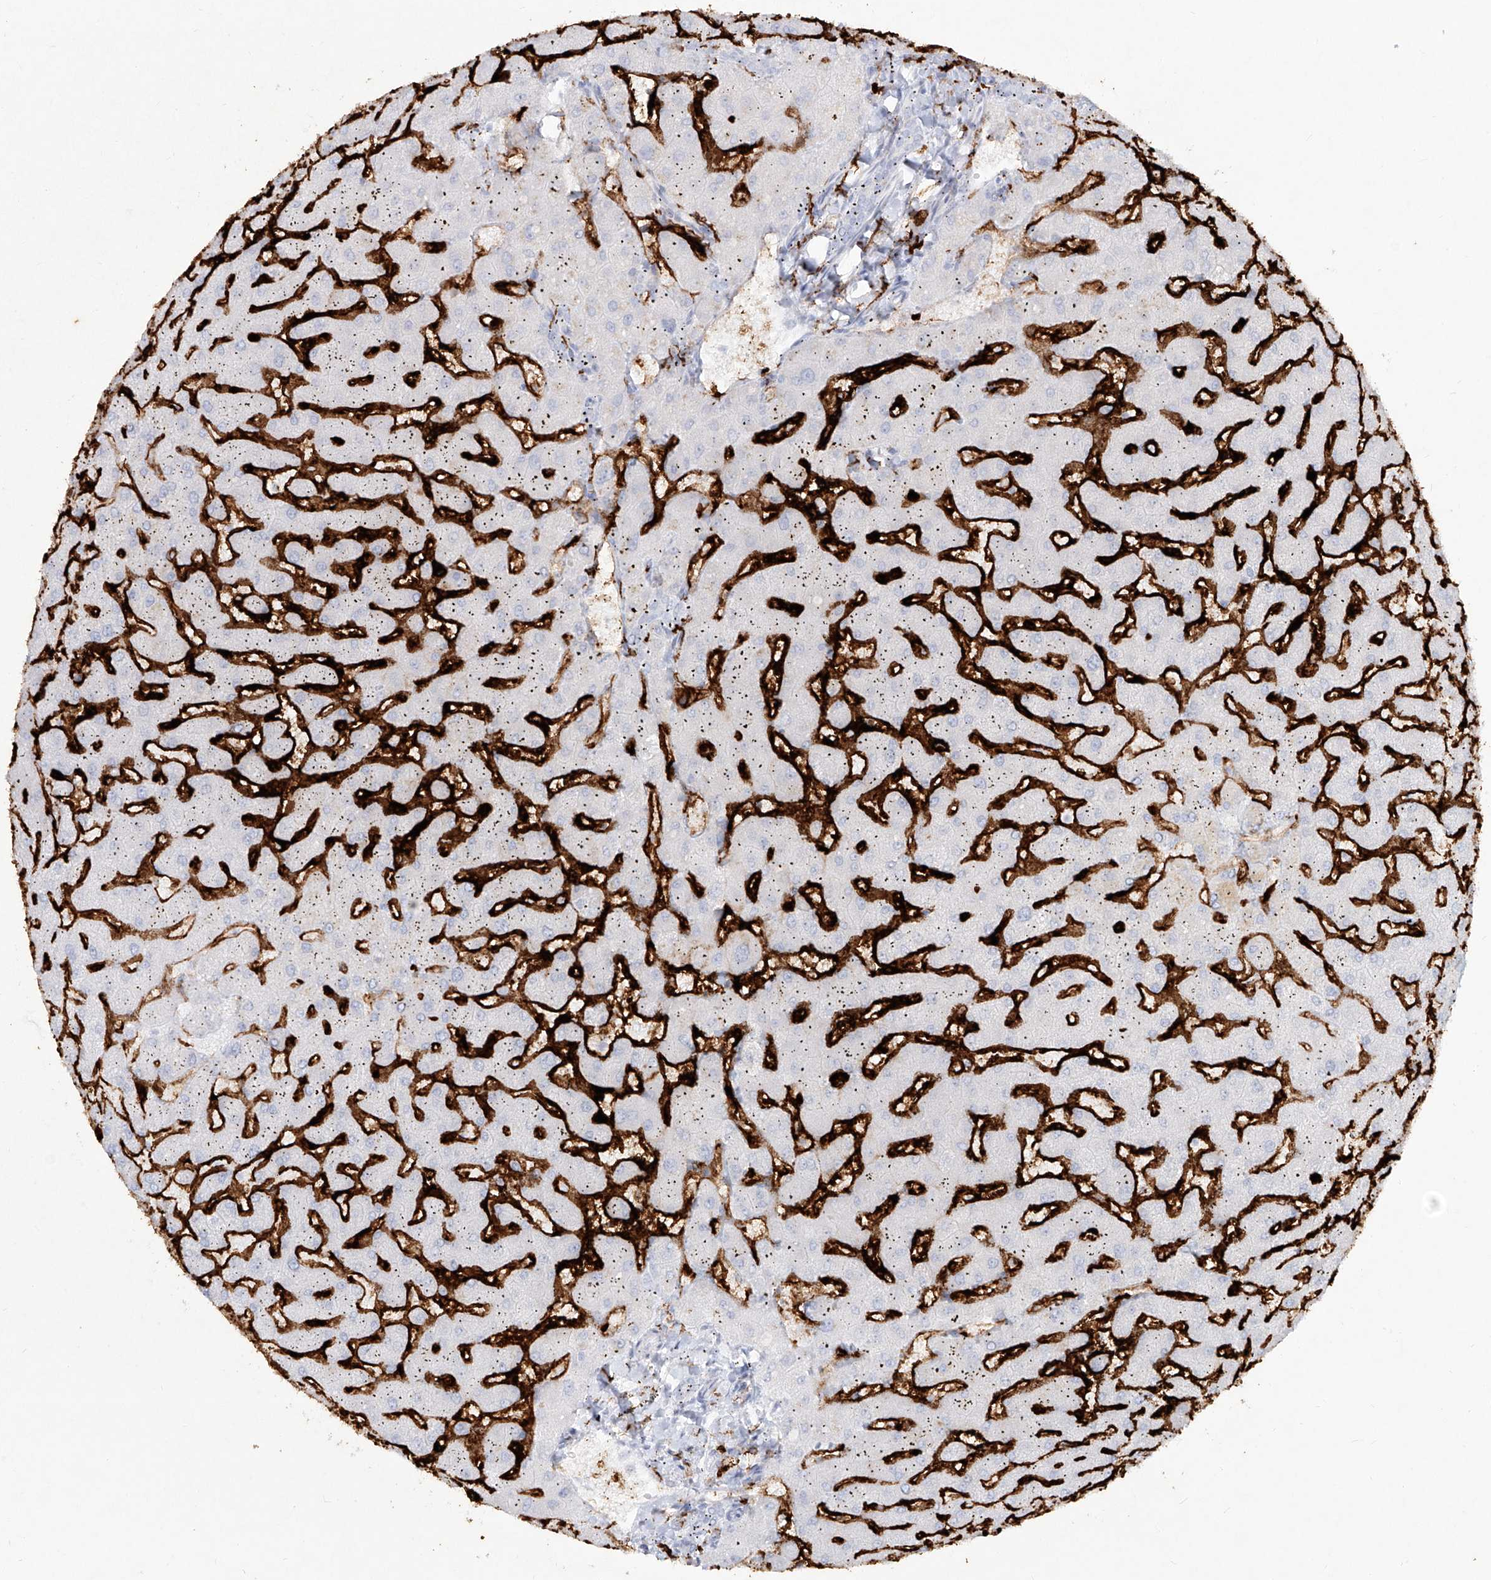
{"staining": {"intensity": "negative", "quantity": "none", "location": "none"}, "tissue": "liver", "cell_type": "Cholangiocytes", "image_type": "normal", "snomed": [{"axis": "morphology", "description": "Normal tissue, NOS"}, {"axis": "topography", "description": "Liver"}], "caption": "The photomicrograph reveals no staining of cholangiocytes in unremarkable liver. The staining was performed using DAB to visualize the protein expression in brown, while the nuclei were stained in blue with hematoxylin (Magnification: 20x).", "gene": "CD209", "patient": {"sex": "female", "age": 63}}